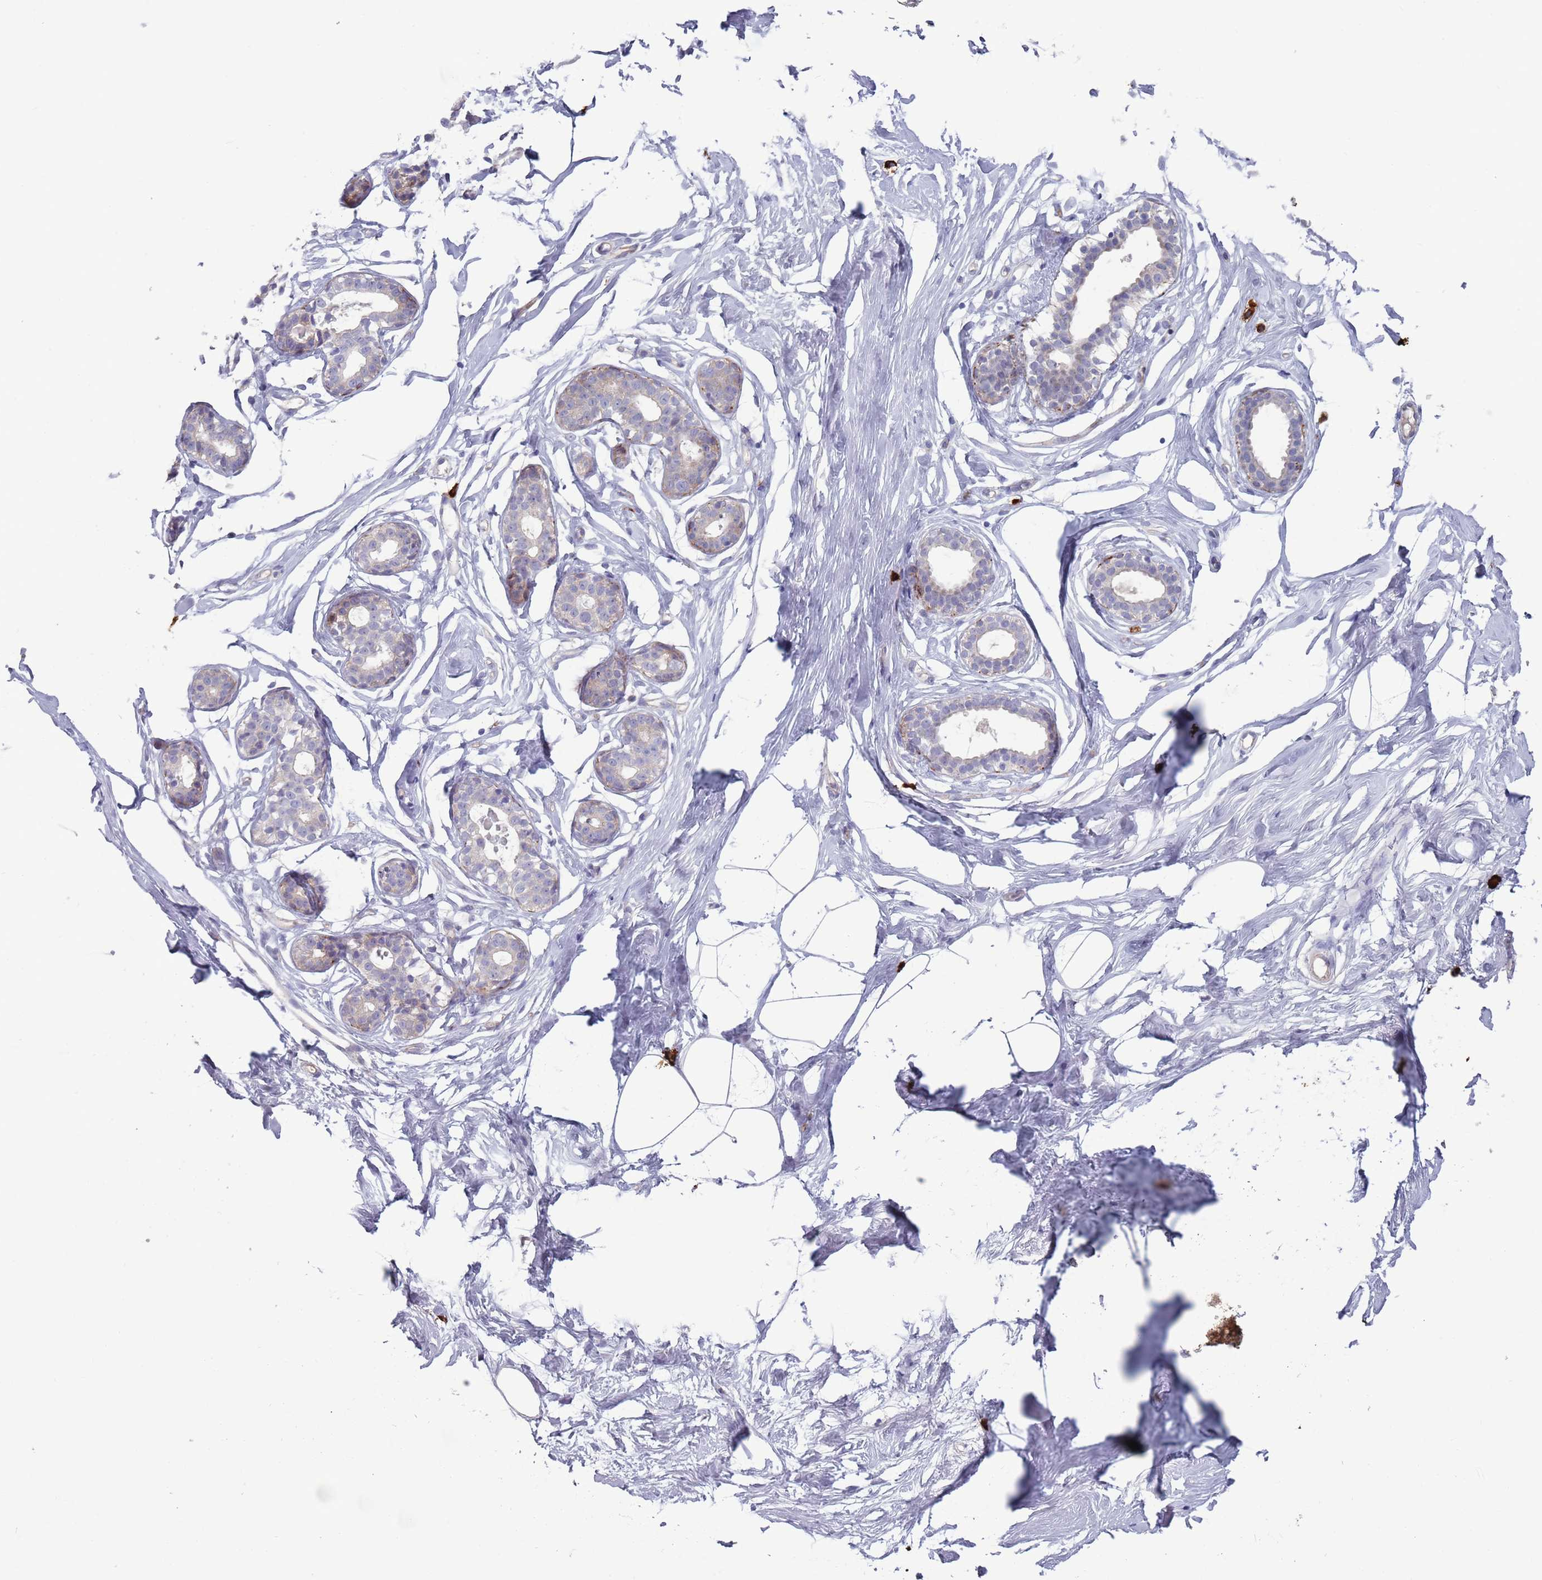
{"staining": {"intensity": "negative", "quantity": "none", "location": "none"}, "tissue": "breast", "cell_type": "Adipocytes", "image_type": "normal", "snomed": [{"axis": "morphology", "description": "Normal tissue, NOS"}, {"axis": "morphology", "description": "Adenoma, NOS"}, {"axis": "topography", "description": "Breast"}], "caption": "An immunohistochemistry micrograph of normal breast is shown. There is no staining in adipocytes of breast.", "gene": "TYW1B", "patient": {"sex": "female", "age": 23}}